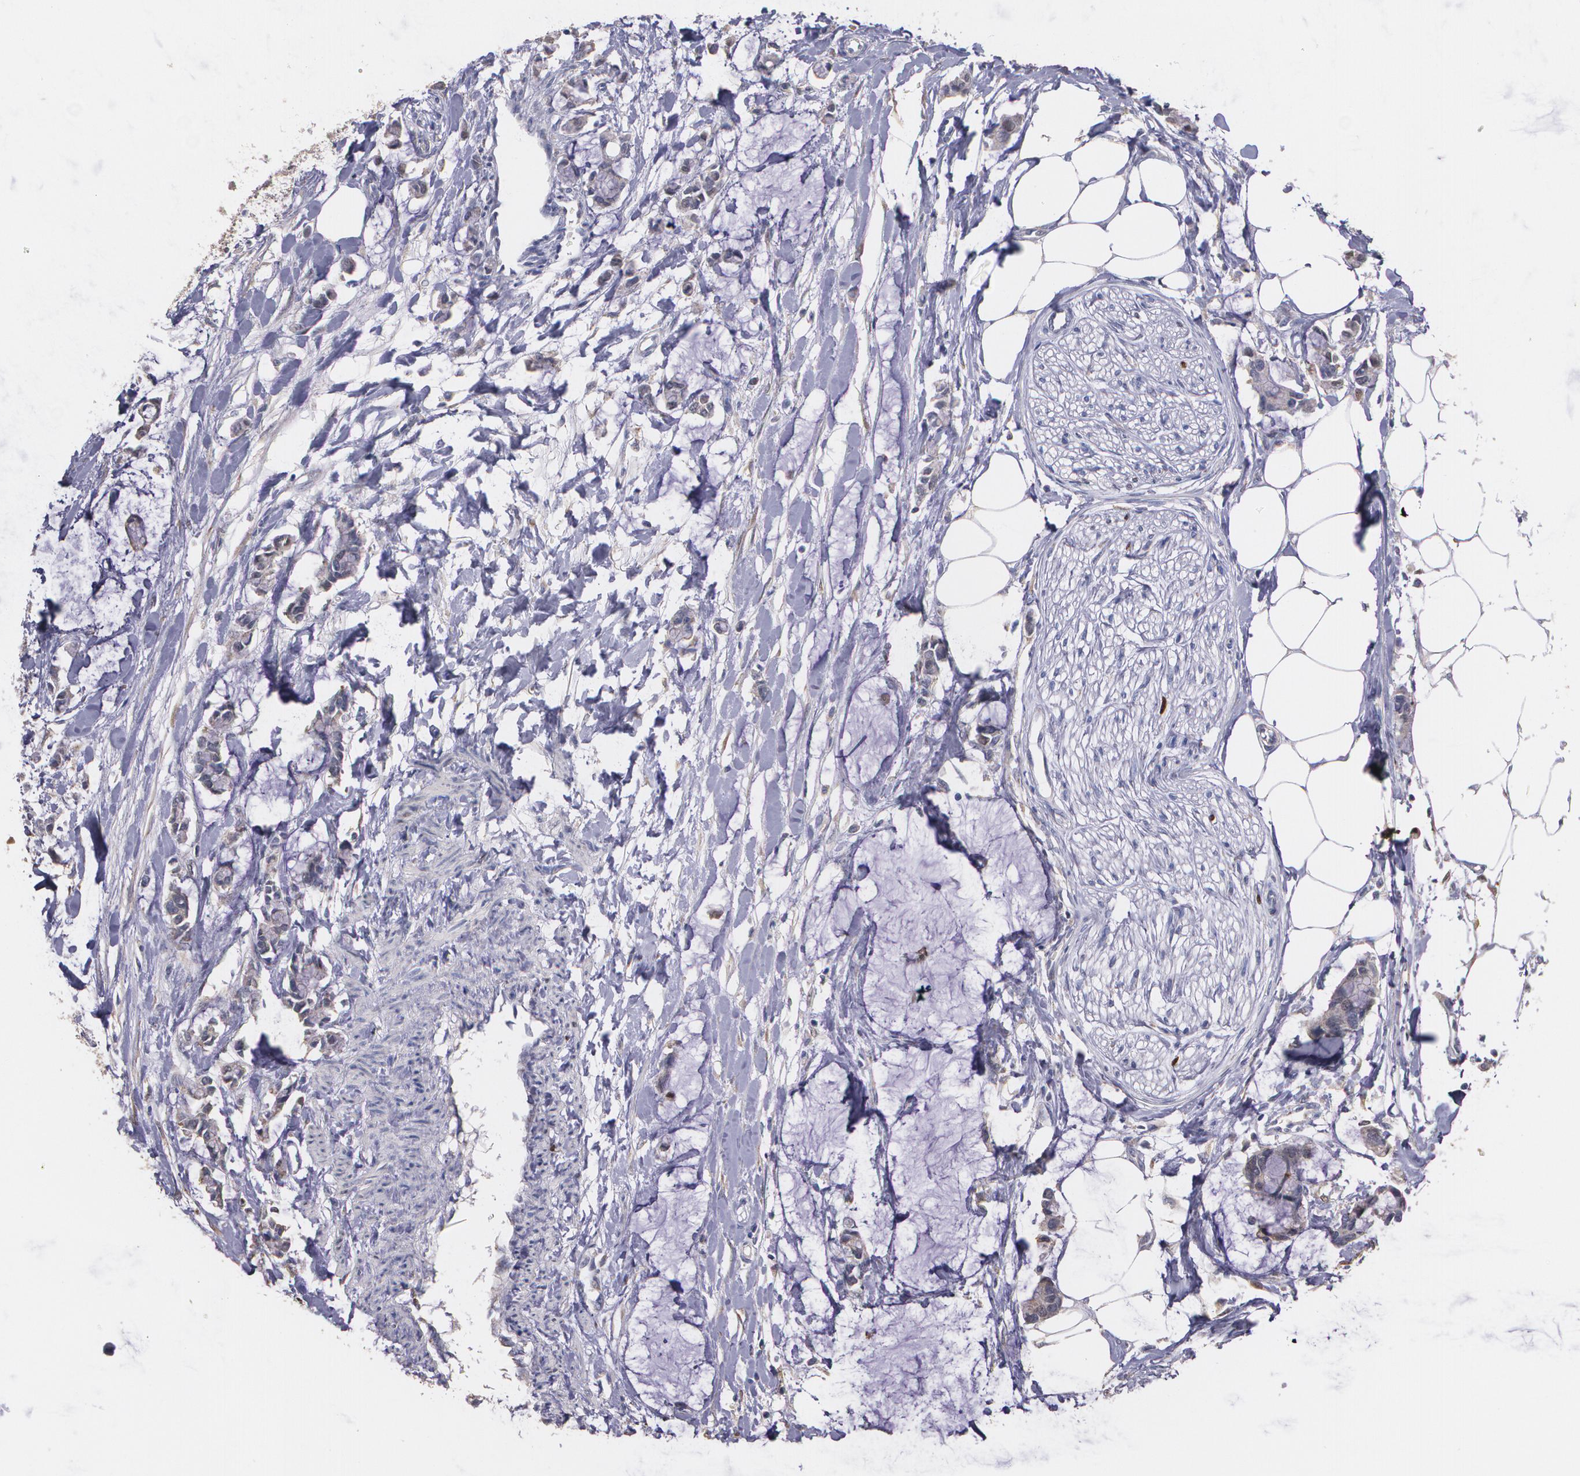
{"staining": {"intensity": "moderate", "quantity": ">75%", "location": "cytoplasmic/membranous"}, "tissue": "colorectal cancer", "cell_type": "Tumor cells", "image_type": "cancer", "snomed": [{"axis": "morphology", "description": "Normal tissue, NOS"}, {"axis": "morphology", "description": "Adenocarcinoma, NOS"}, {"axis": "topography", "description": "Colon"}, {"axis": "topography", "description": "Peripheral nerve tissue"}], "caption": "Colorectal cancer tissue demonstrates moderate cytoplasmic/membranous positivity in about >75% of tumor cells (IHC, brightfield microscopy, high magnification).", "gene": "ATF3", "patient": {"sex": "male", "age": 14}}